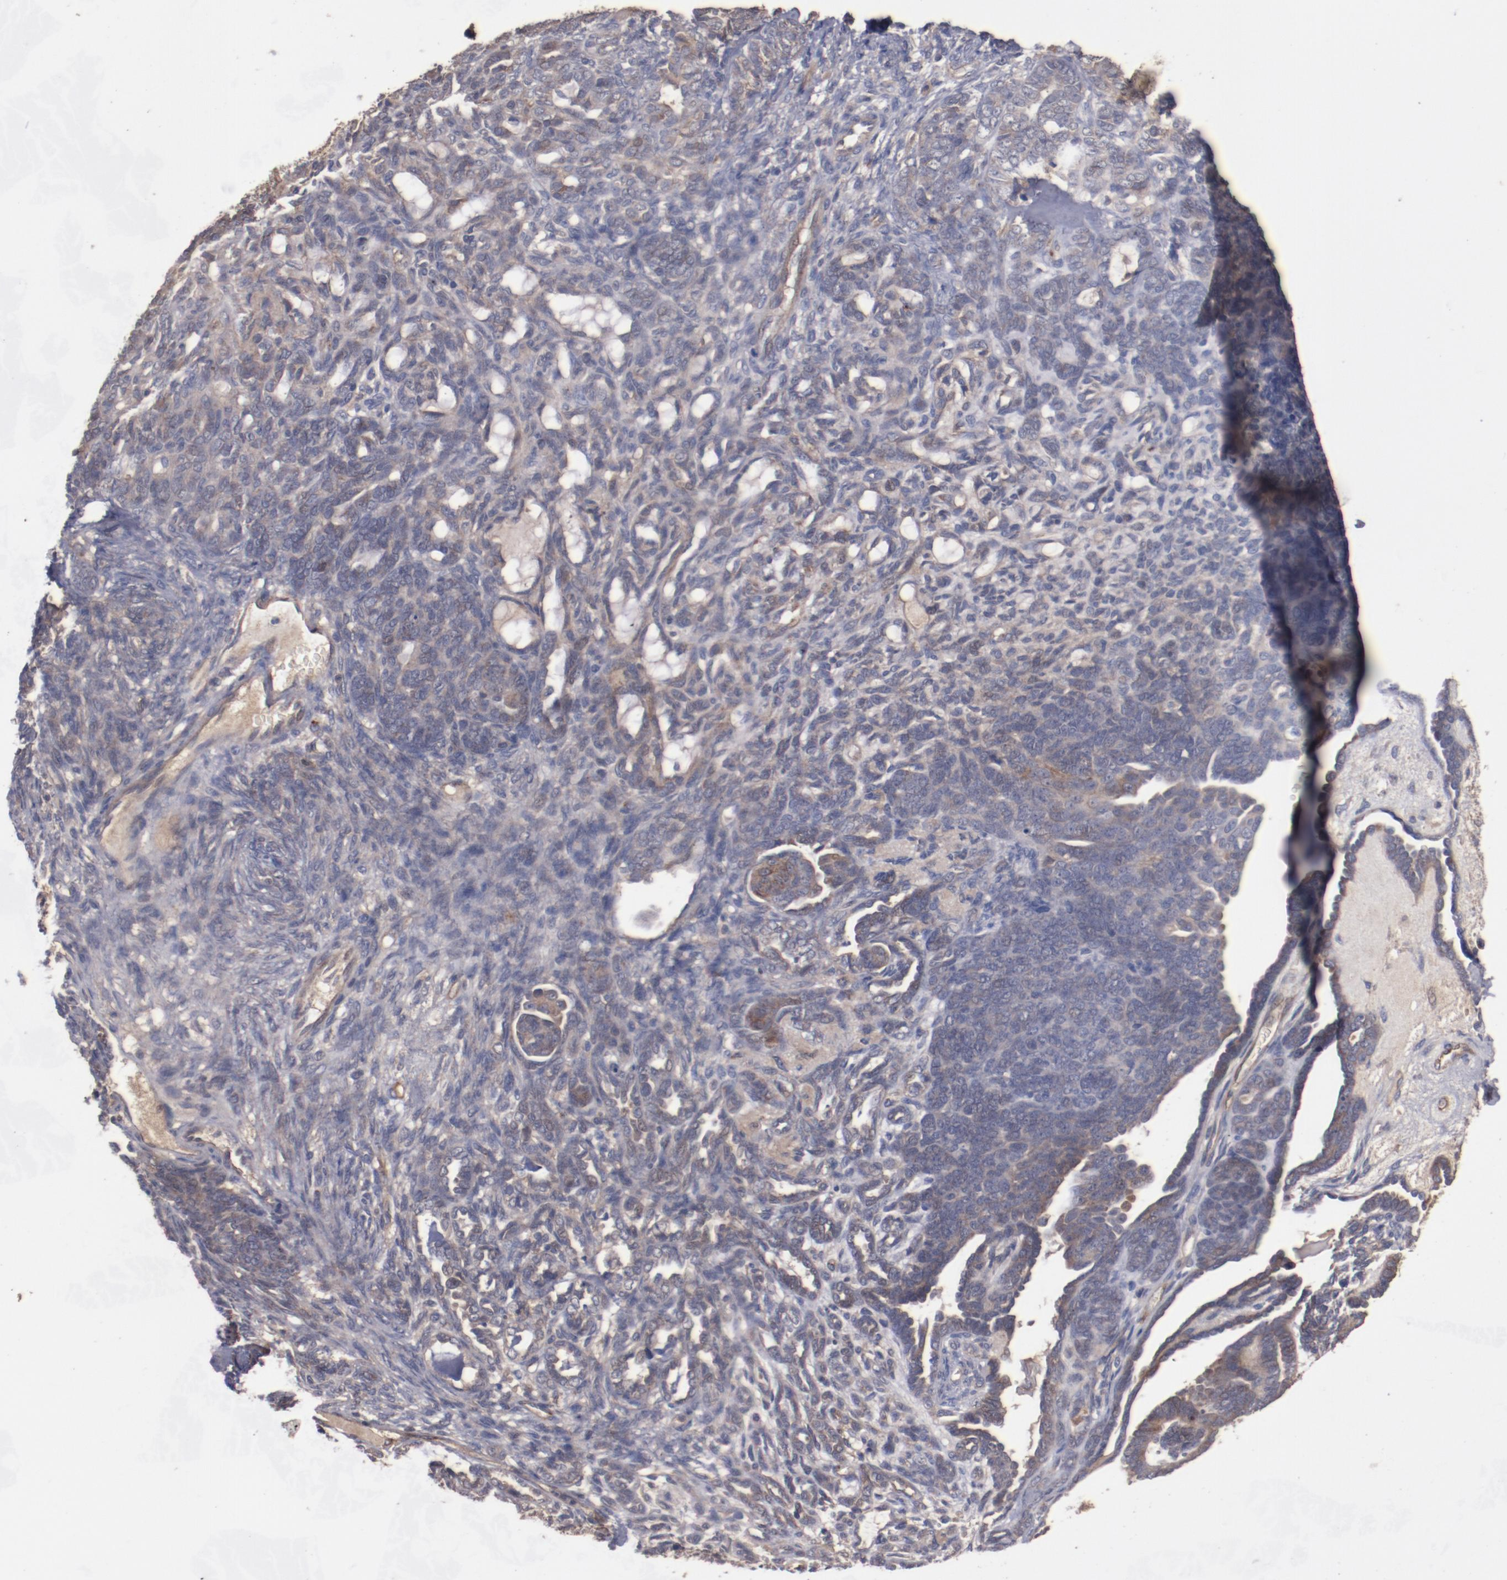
{"staining": {"intensity": "moderate", "quantity": ">75%", "location": "cytoplasmic/membranous"}, "tissue": "endometrial cancer", "cell_type": "Tumor cells", "image_type": "cancer", "snomed": [{"axis": "morphology", "description": "Neoplasm, malignant, NOS"}, {"axis": "topography", "description": "Endometrium"}], "caption": "Endometrial cancer tissue shows moderate cytoplasmic/membranous positivity in about >75% of tumor cells", "gene": "DIPK2B", "patient": {"sex": "female", "age": 74}}